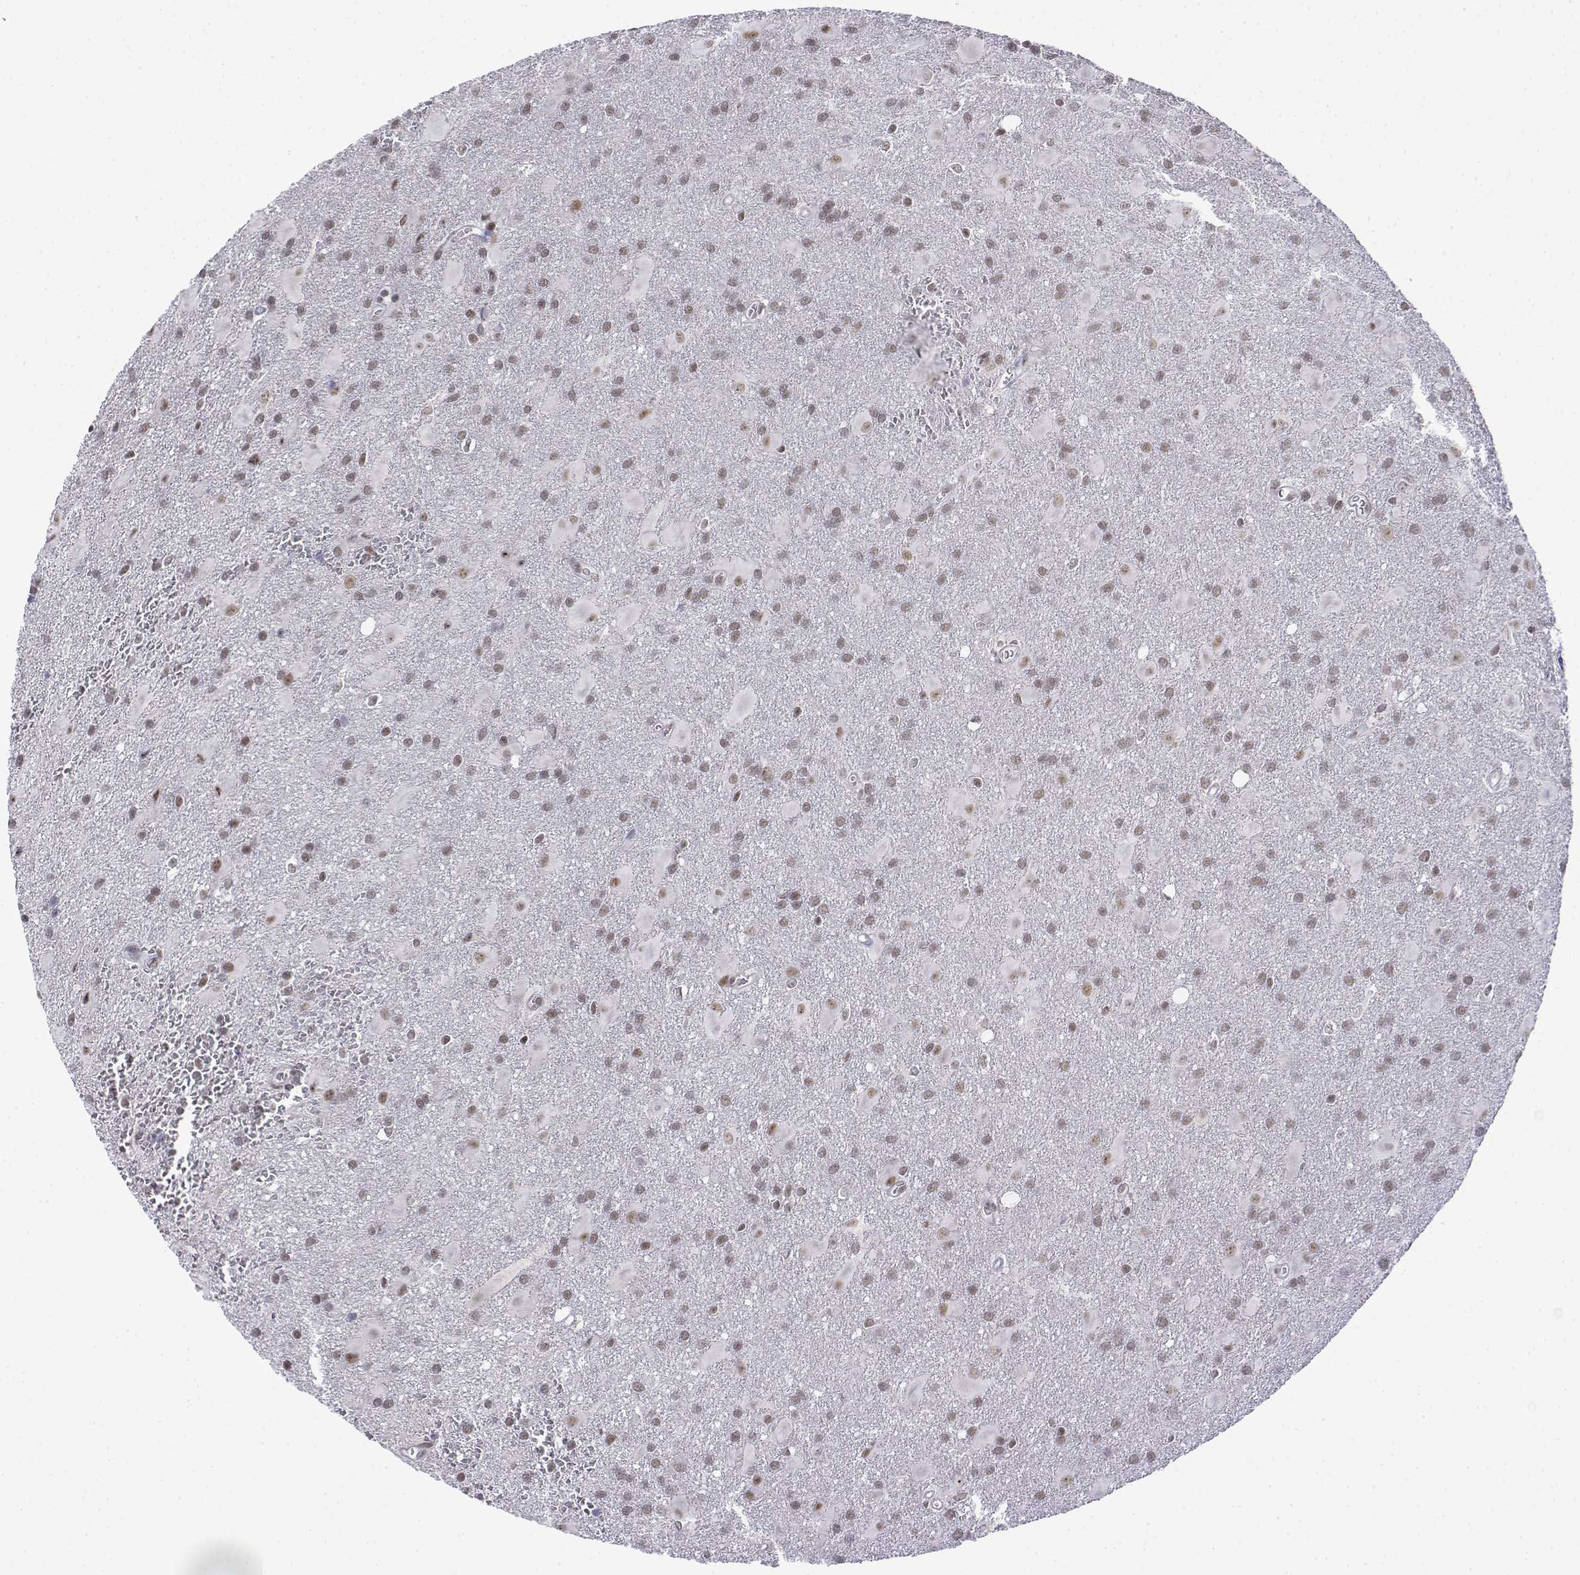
{"staining": {"intensity": "weak", "quantity": ">75%", "location": "nuclear"}, "tissue": "glioma", "cell_type": "Tumor cells", "image_type": "cancer", "snomed": [{"axis": "morphology", "description": "Glioma, malignant, Low grade"}, {"axis": "topography", "description": "Brain"}], "caption": "Tumor cells reveal low levels of weak nuclear staining in about >75% of cells in human glioma.", "gene": "SETD1A", "patient": {"sex": "male", "age": 58}}